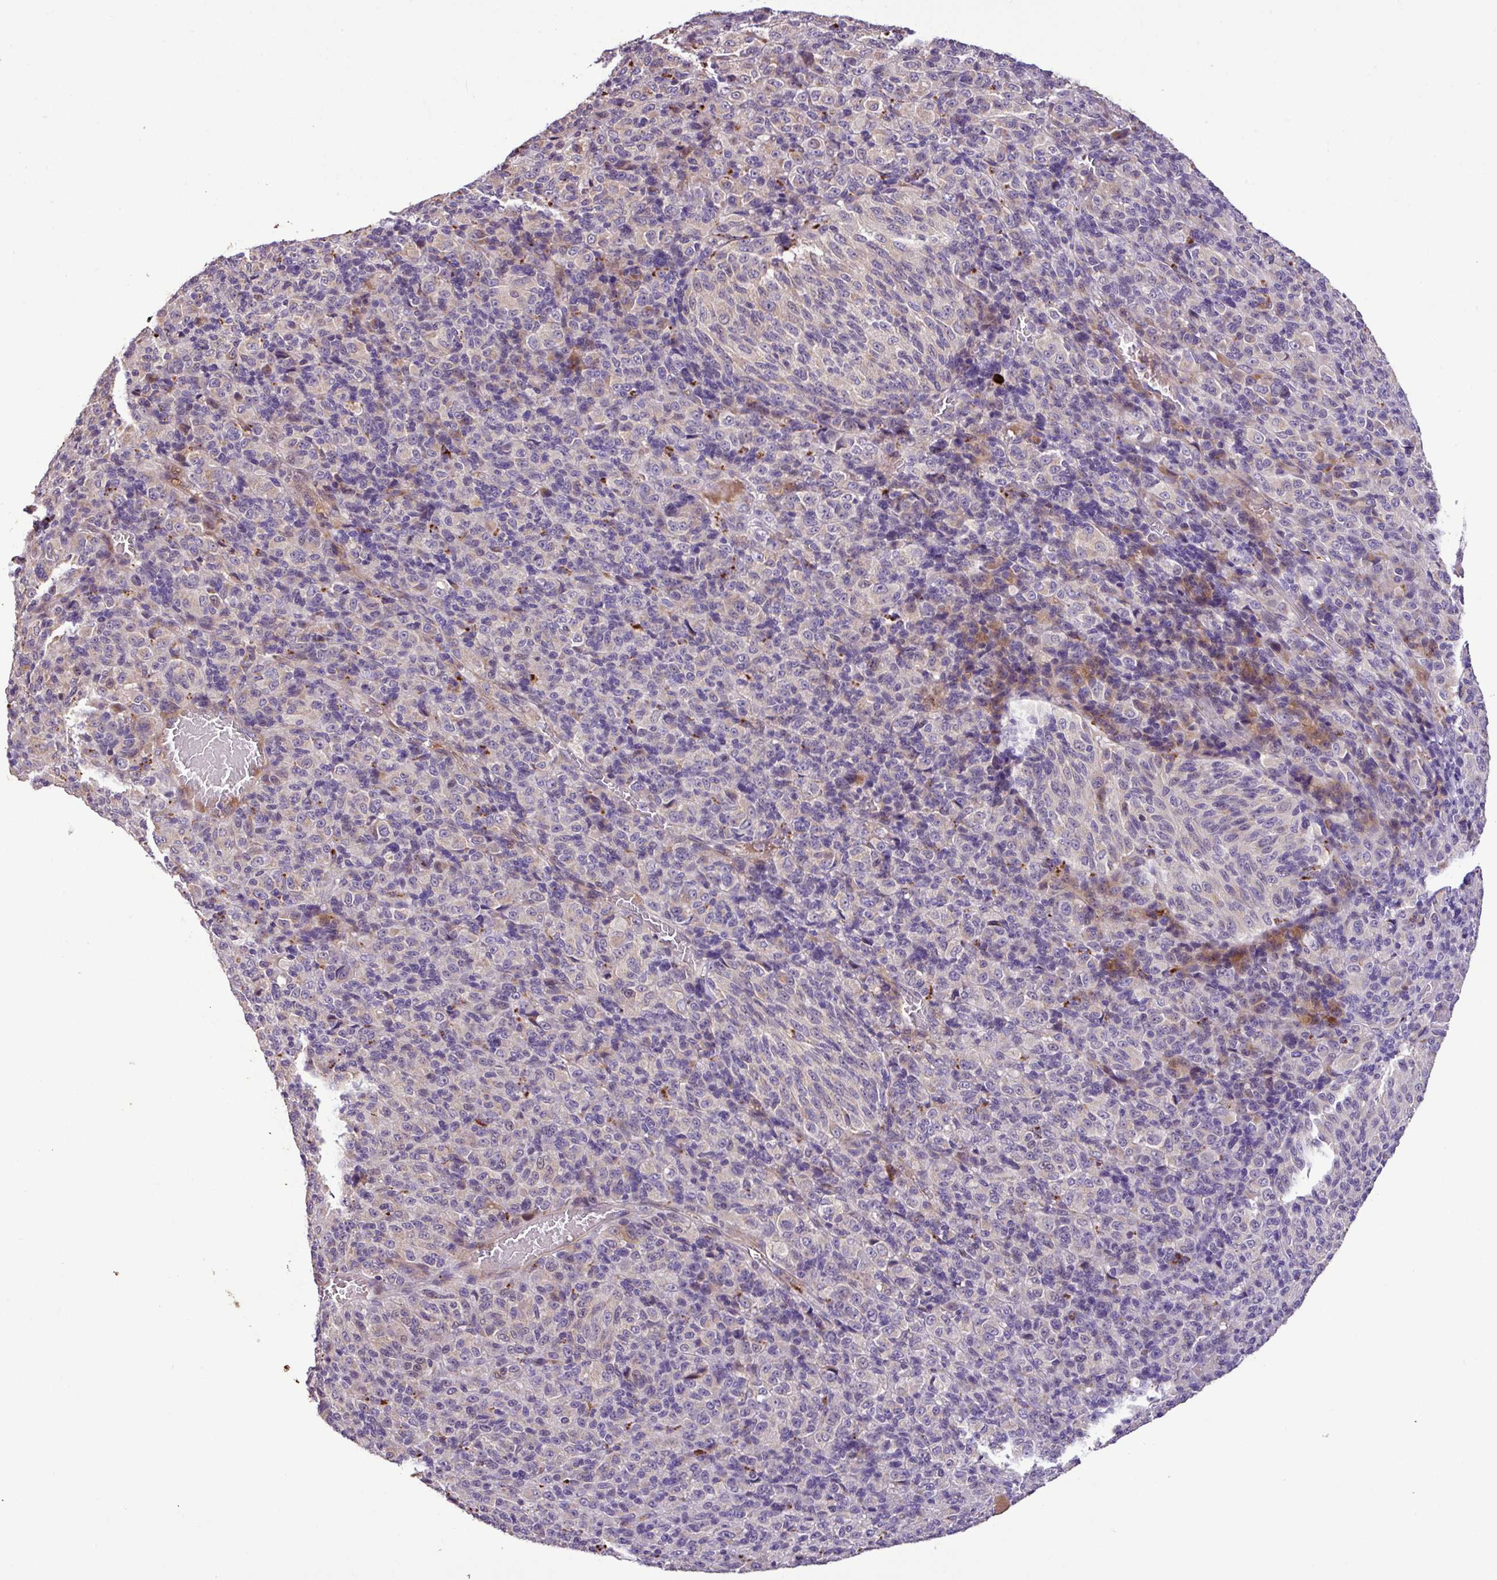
{"staining": {"intensity": "negative", "quantity": "none", "location": "none"}, "tissue": "melanoma", "cell_type": "Tumor cells", "image_type": "cancer", "snomed": [{"axis": "morphology", "description": "Malignant melanoma, Metastatic site"}, {"axis": "topography", "description": "Brain"}], "caption": "Tumor cells are negative for protein expression in human melanoma.", "gene": "ZNF266", "patient": {"sex": "female", "age": 56}}